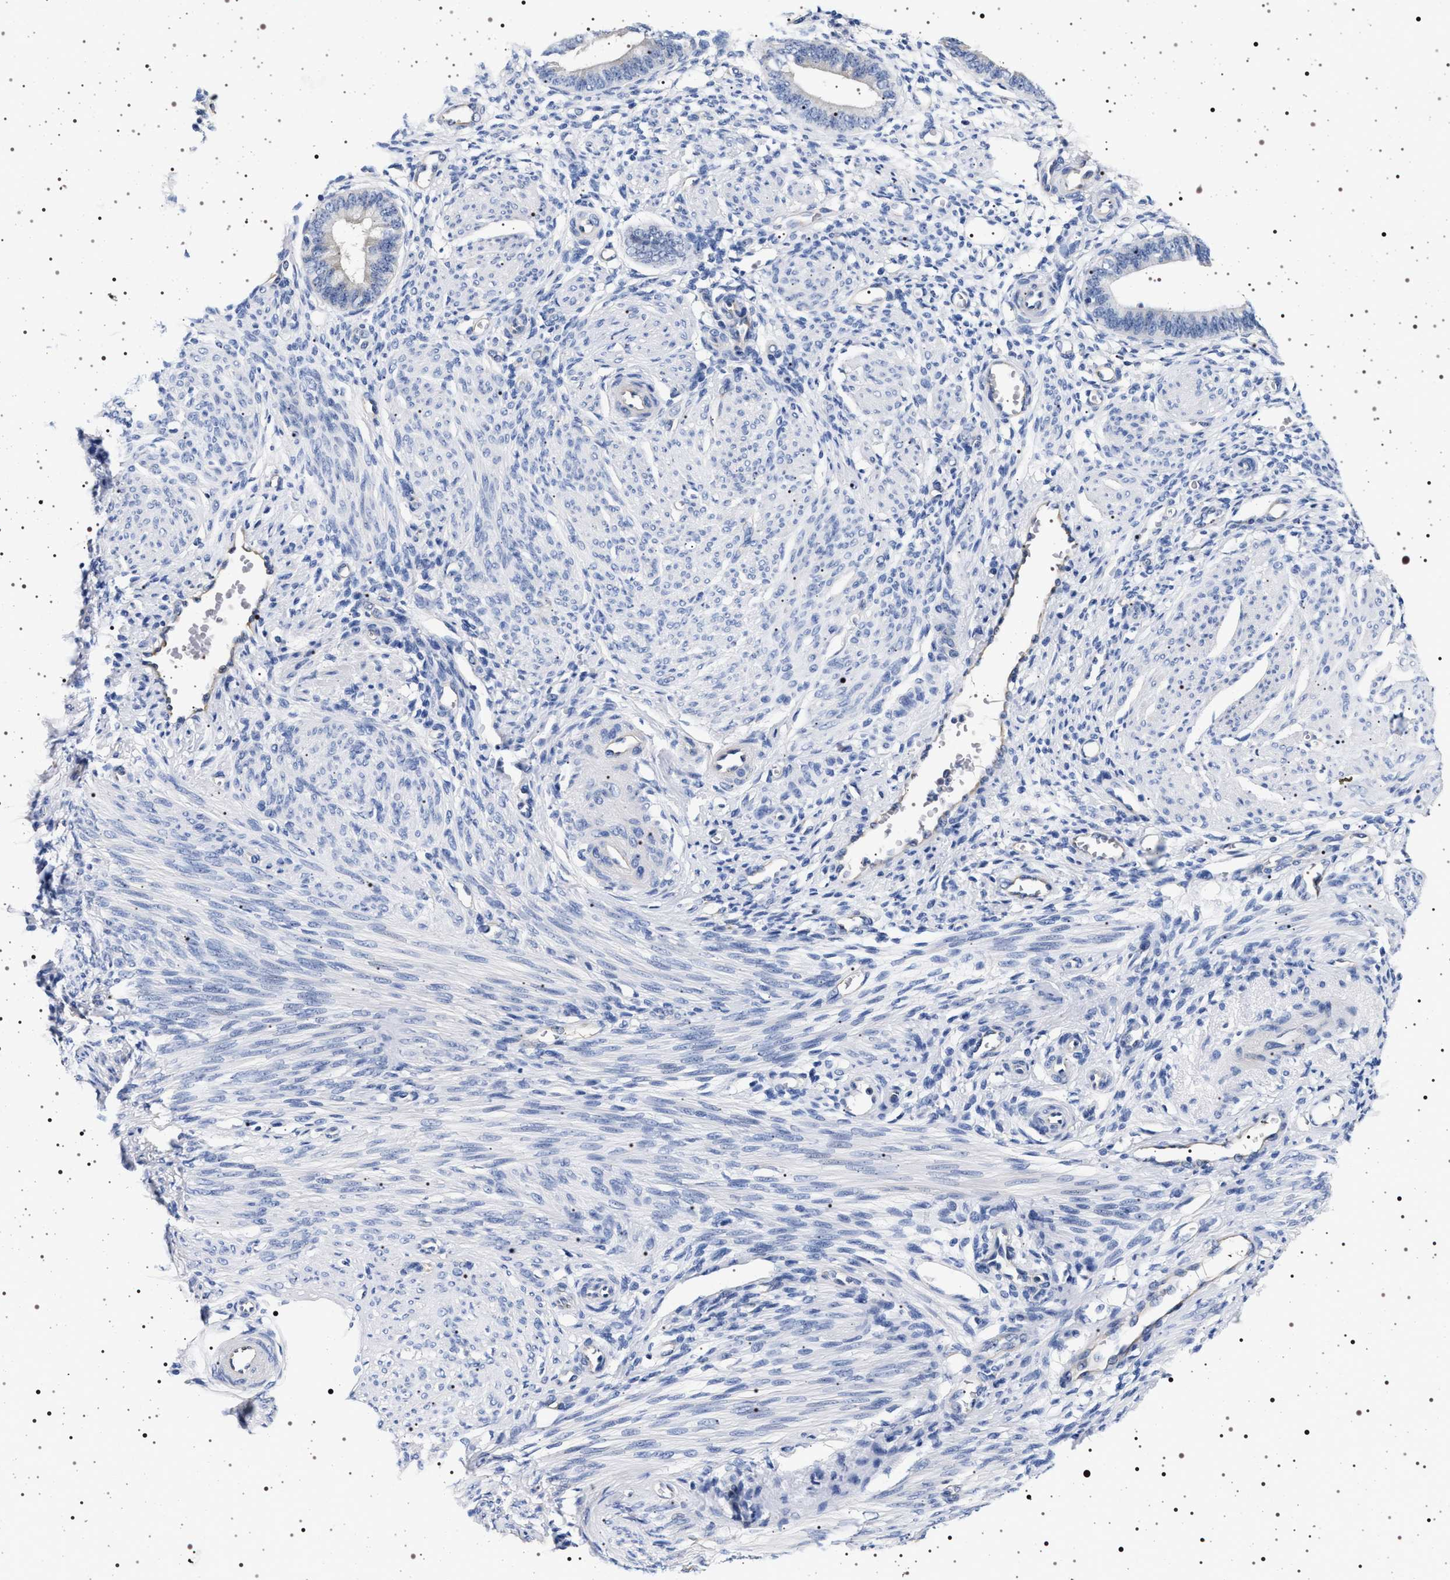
{"staining": {"intensity": "negative", "quantity": "none", "location": "none"}, "tissue": "endometrium", "cell_type": "Cells in endometrial stroma", "image_type": "normal", "snomed": [{"axis": "morphology", "description": "Normal tissue, NOS"}, {"axis": "topography", "description": "Endometrium"}], "caption": "This is an IHC micrograph of benign endometrium. There is no positivity in cells in endometrial stroma.", "gene": "HSD17B1", "patient": {"sex": "female", "age": 46}}